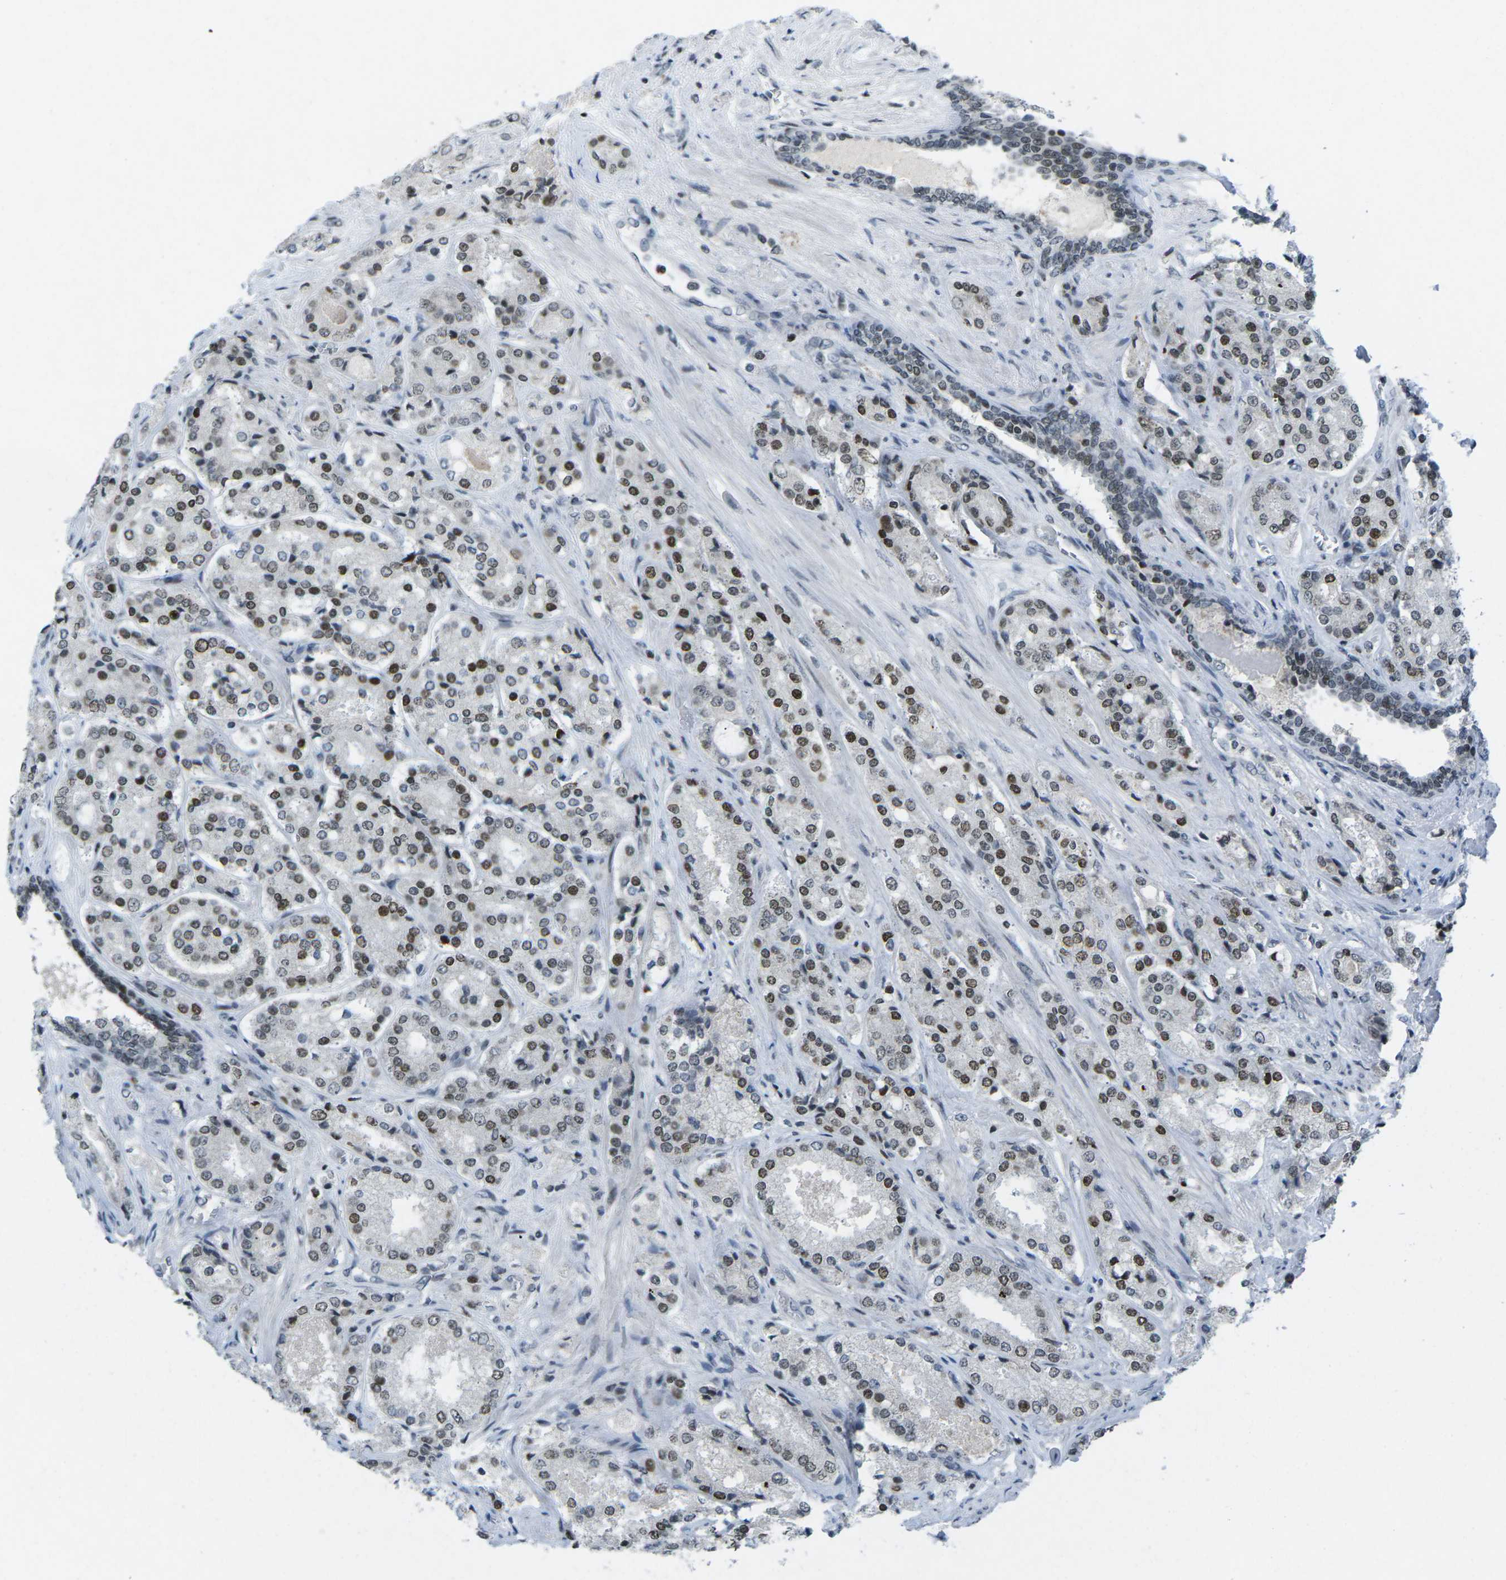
{"staining": {"intensity": "moderate", "quantity": "25%-75%", "location": "nuclear"}, "tissue": "prostate cancer", "cell_type": "Tumor cells", "image_type": "cancer", "snomed": [{"axis": "morphology", "description": "Adenocarcinoma, High grade"}, {"axis": "topography", "description": "Prostate"}], "caption": "Protein expression analysis of human prostate high-grade adenocarcinoma reveals moderate nuclear staining in approximately 25%-75% of tumor cells. Immunohistochemistry (ihc) stains the protein of interest in brown and the nuclei are stained blue.", "gene": "EME1", "patient": {"sex": "male", "age": 65}}